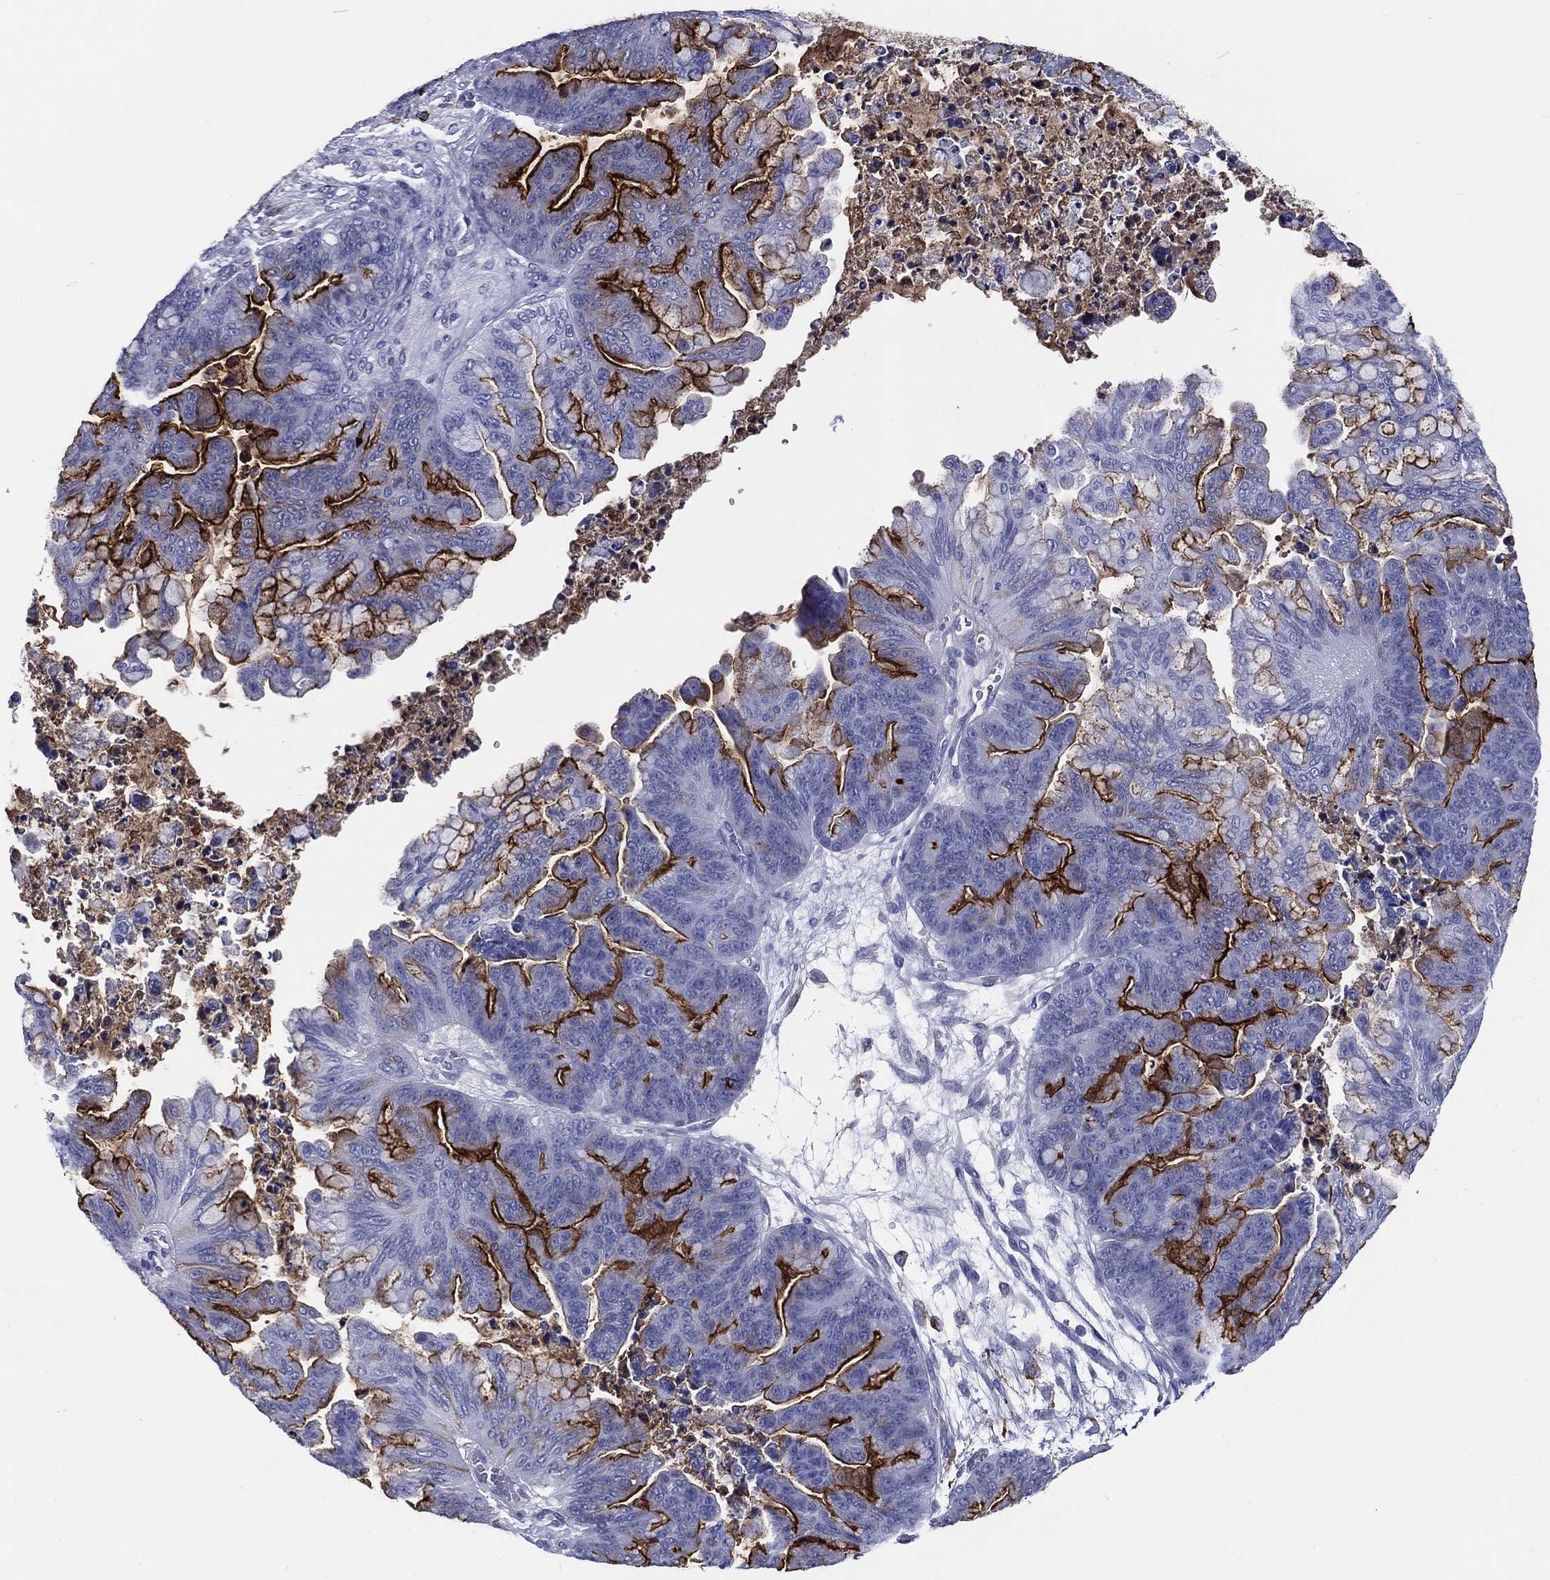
{"staining": {"intensity": "strong", "quantity": "25%-75%", "location": "cytoplasmic/membranous"}, "tissue": "ovarian cancer", "cell_type": "Tumor cells", "image_type": "cancer", "snomed": [{"axis": "morphology", "description": "Cystadenocarcinoma, mucinous, NOS"}, {"axis": "topography", "description": "Ovary"}], "caption": "Immunohistochemistry (IHC) micrograph of neoplastic tissue: human mucinous cystadenocarcinoma (ovarian) stained using immunohistochemistry displays high levels of strong protein expression localized specifically in the cytoplasmic/membranous of tumor cells, appearing as a cytoplasmic/membranous brown color.", "gene": "ACE2", "patient": {"sex": "female", "age": 67}}